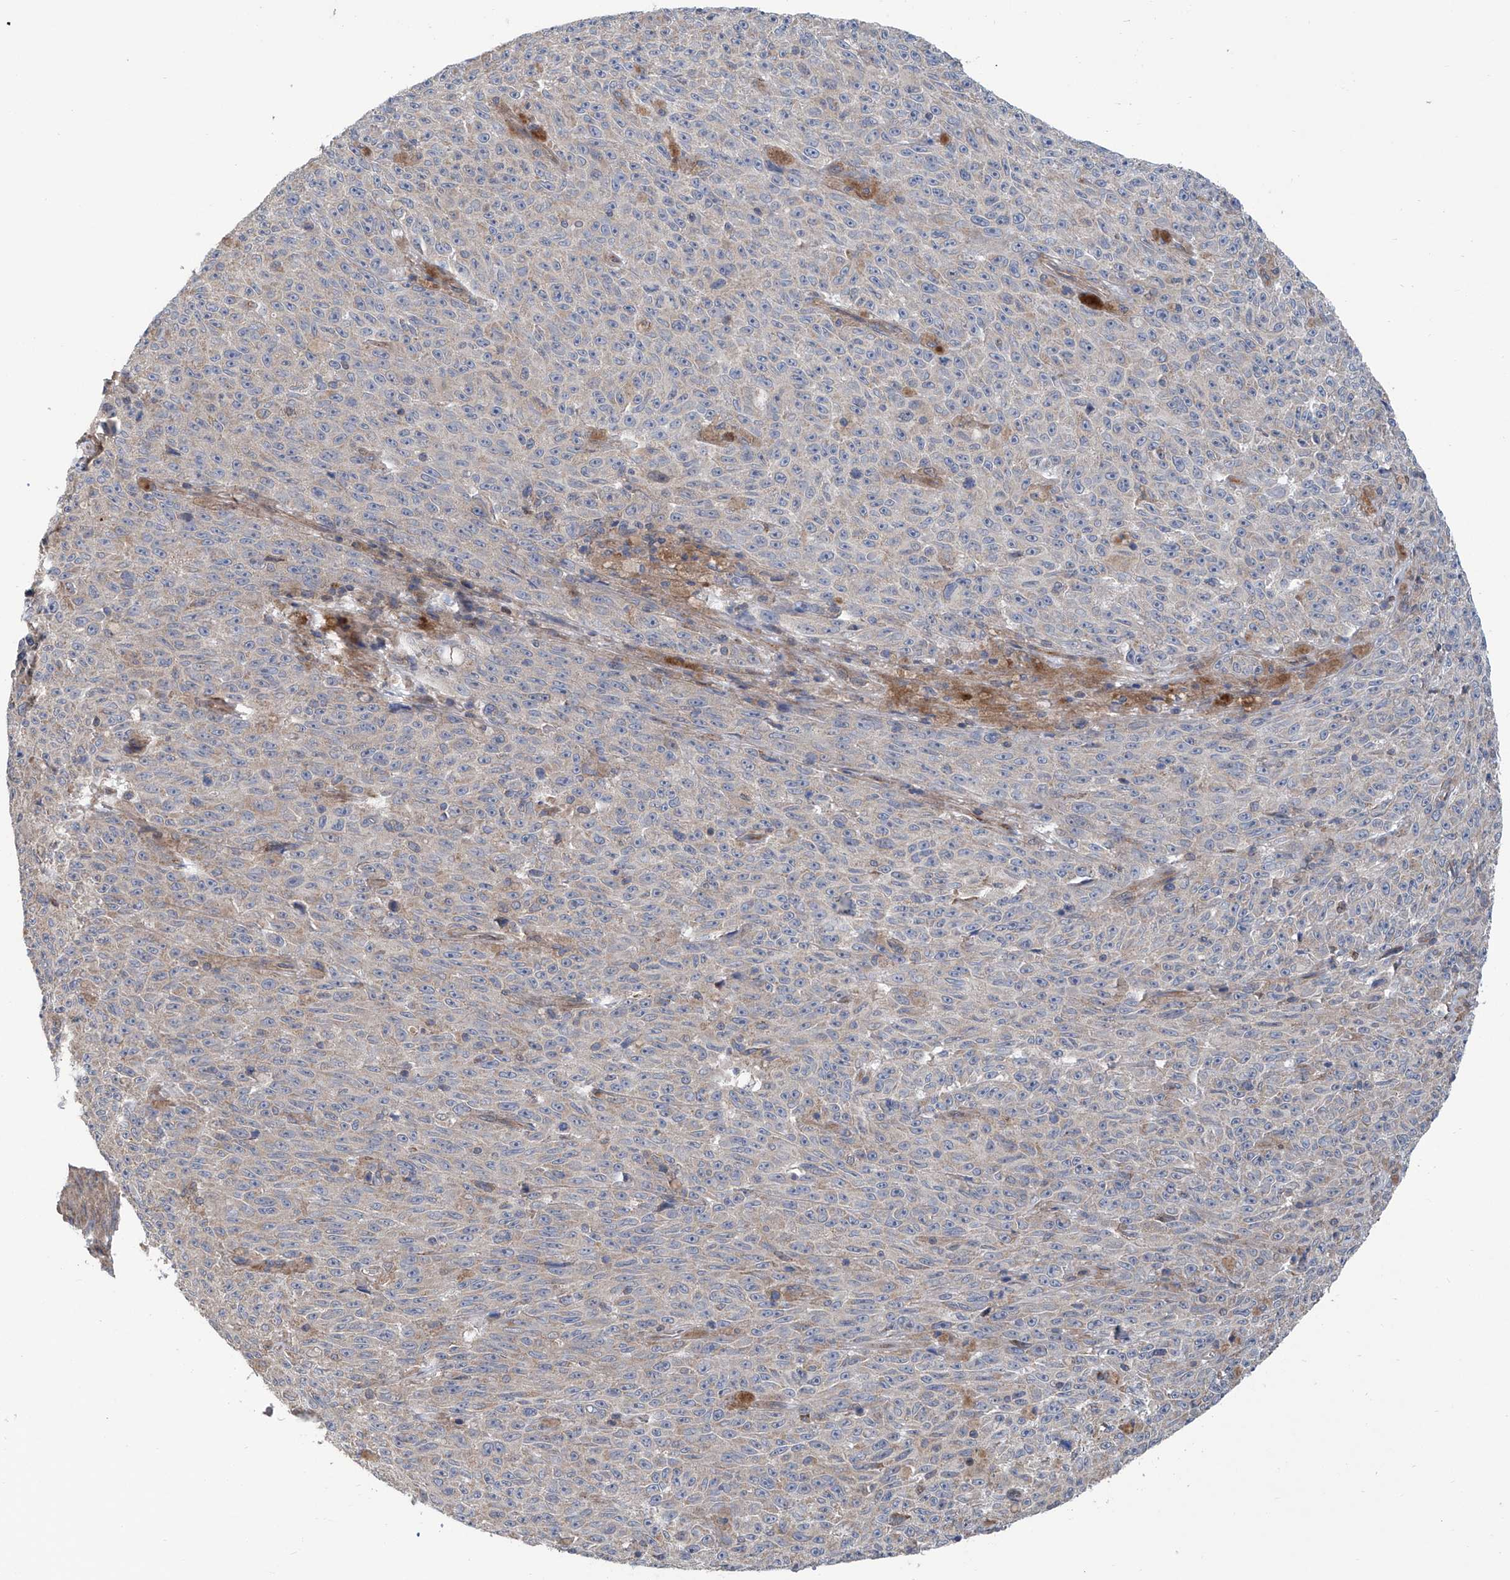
{"staining": {"intensity": "negative", "quantity": "none", "location": "none"}, "tissue": "melanoma", "cell_type": "Tumor cells", "image_type": "cancer", "snomed": [{"axis": "morphology", "description": "Malignant melanoma, NOS"}, {"axis": "topography", "description": "Skin"}], "caption": "Micrograph shows no protein staining in tumor cells of malignant melanoma tissue.", "gene": "EIF2D", "patient": {"sex": "female", "age": 82}}